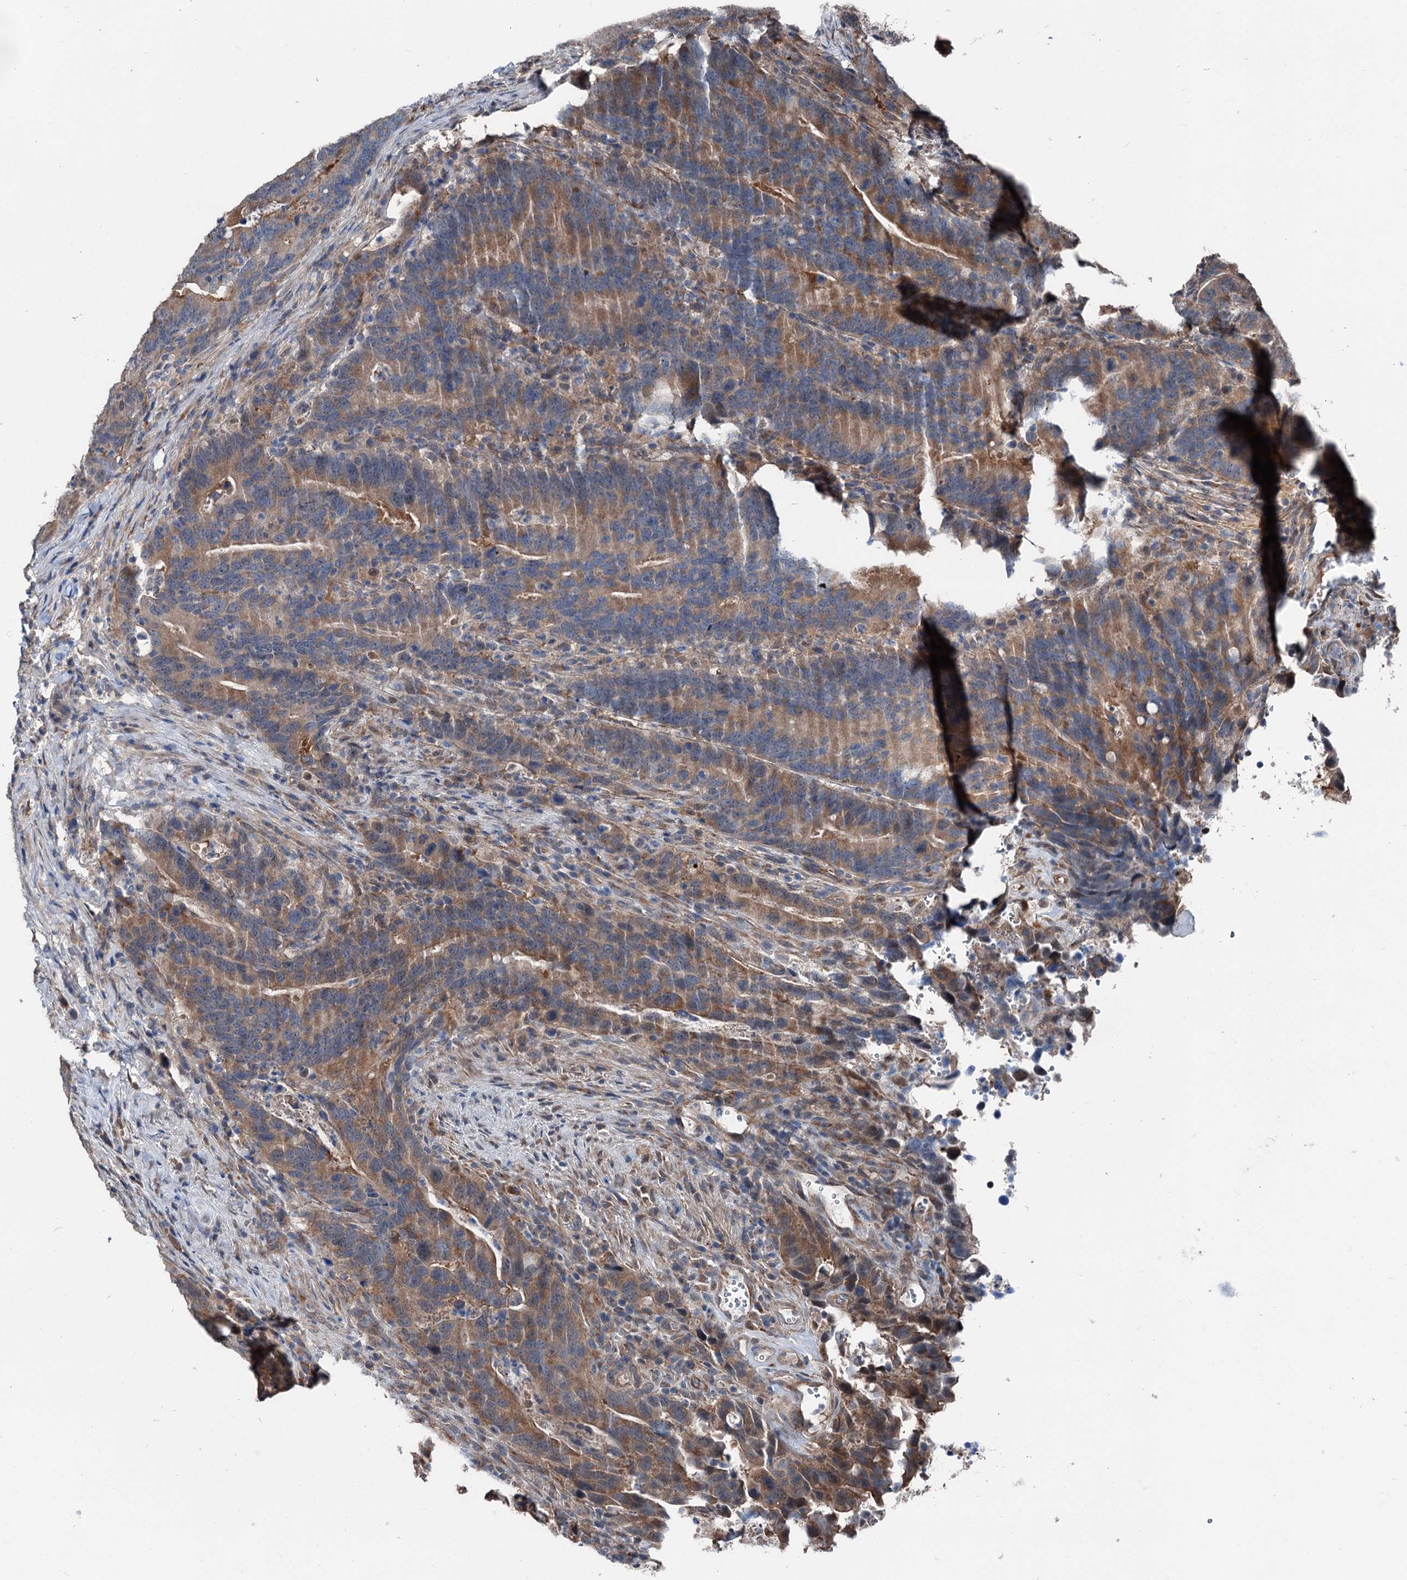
{"staining": {"intensity": "moderate", "quantity": ">75%", "location": "cytoplasmic/membranous"}, "tissue": "colorectal cancer", "cell_type": "Tumor cells", "image_type": "cancer", "snomed": [{"axis": "morphology", "description": "Adenocarcinoma, NOS"}, {"axis": "topography", "description": "Colon"}], "caption": "DAB immunohistochemical staining of adenocarcinoma (colorectal) shows moderate cytoplasmic/membranous protein staining in approximately >75% of tumor cells.", "gene": "PSMD13", "patient": {"sex": "female", "age": 66}}